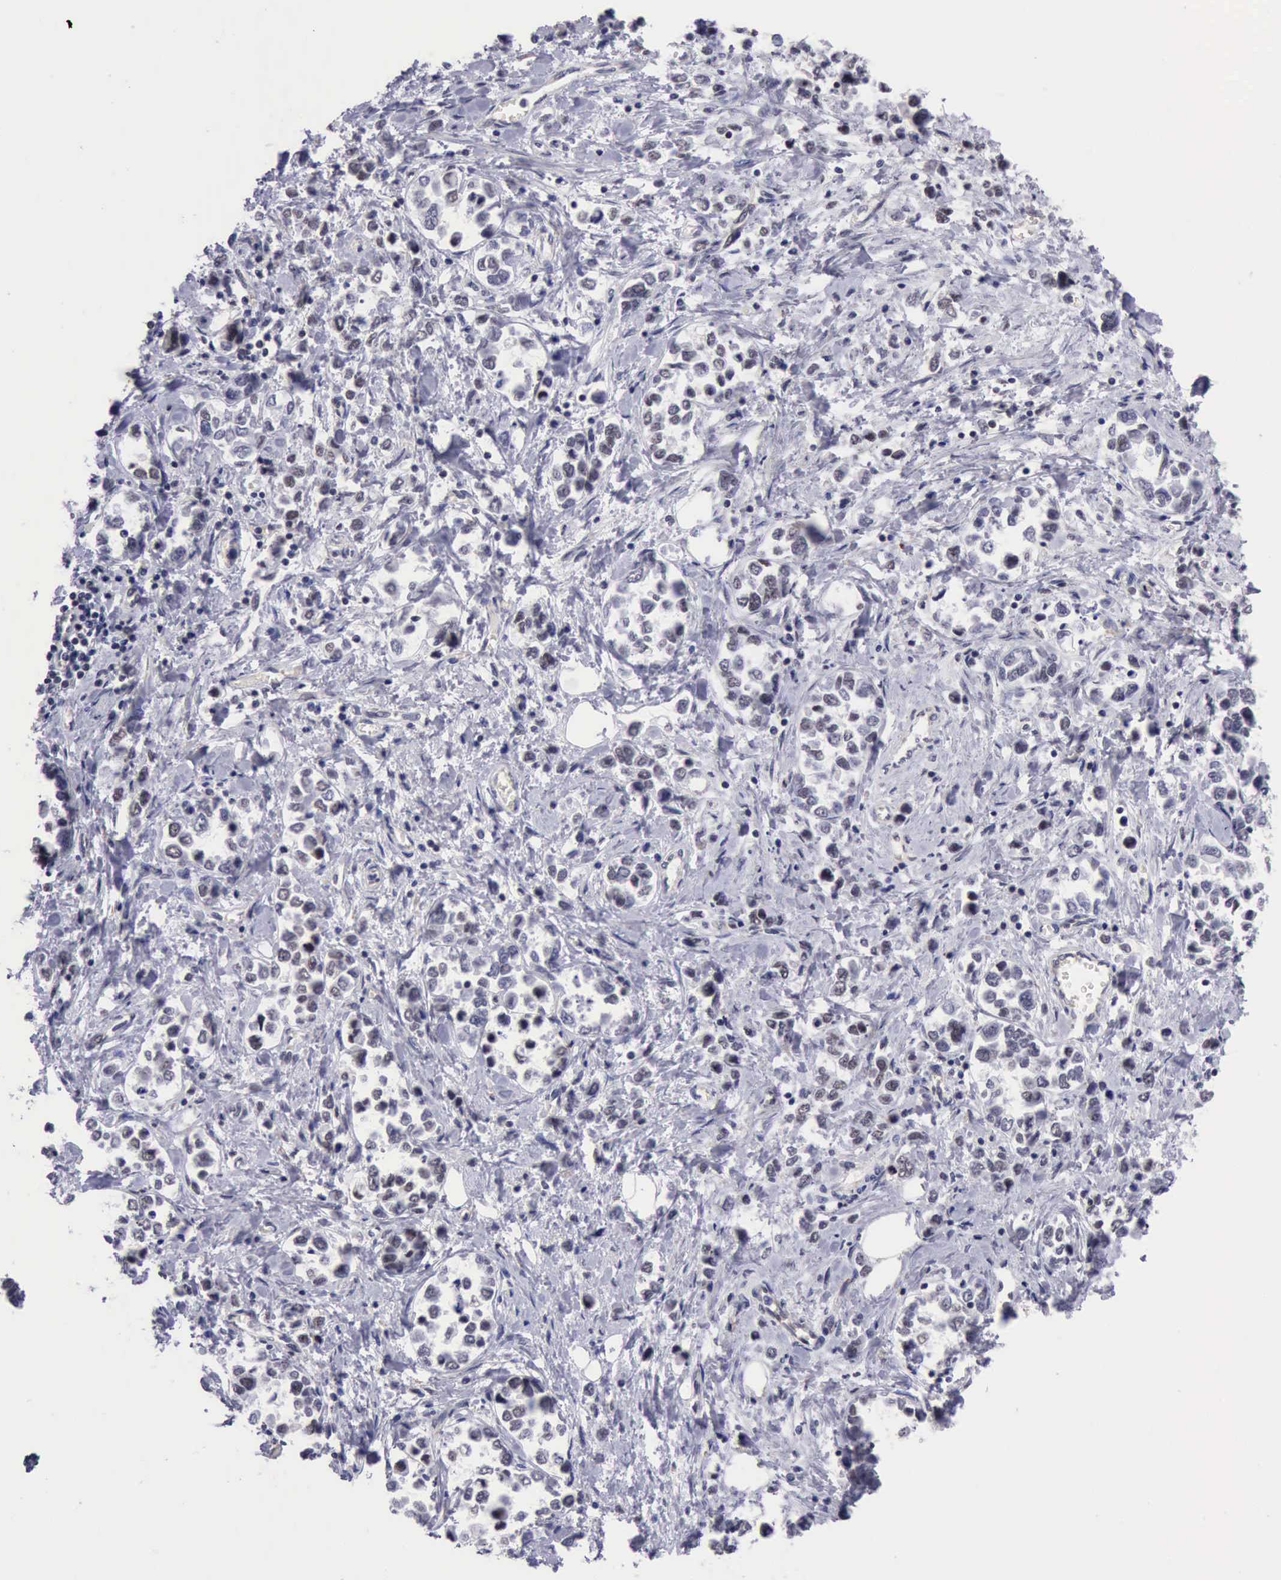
{"staining": {"intensity": "weak", "quantity": "<25%", "location": "nuclear"}, "tissue": "stomach cancer", "cell_type": "Tumor cells", "image_type": "cancer", "snomed": [{"axis": "morphology", "description": "Adenocarcinoma, NOS"}, {"axis": "topography", "description": "Stomach, upper"}], "caption": "Human stomach adenocarcinoma stained for a protein using immunohistochemistry shows no staining in tumor cells.", "gene": "ERCC4", "patient": {"sex": "male", "age": 76}}